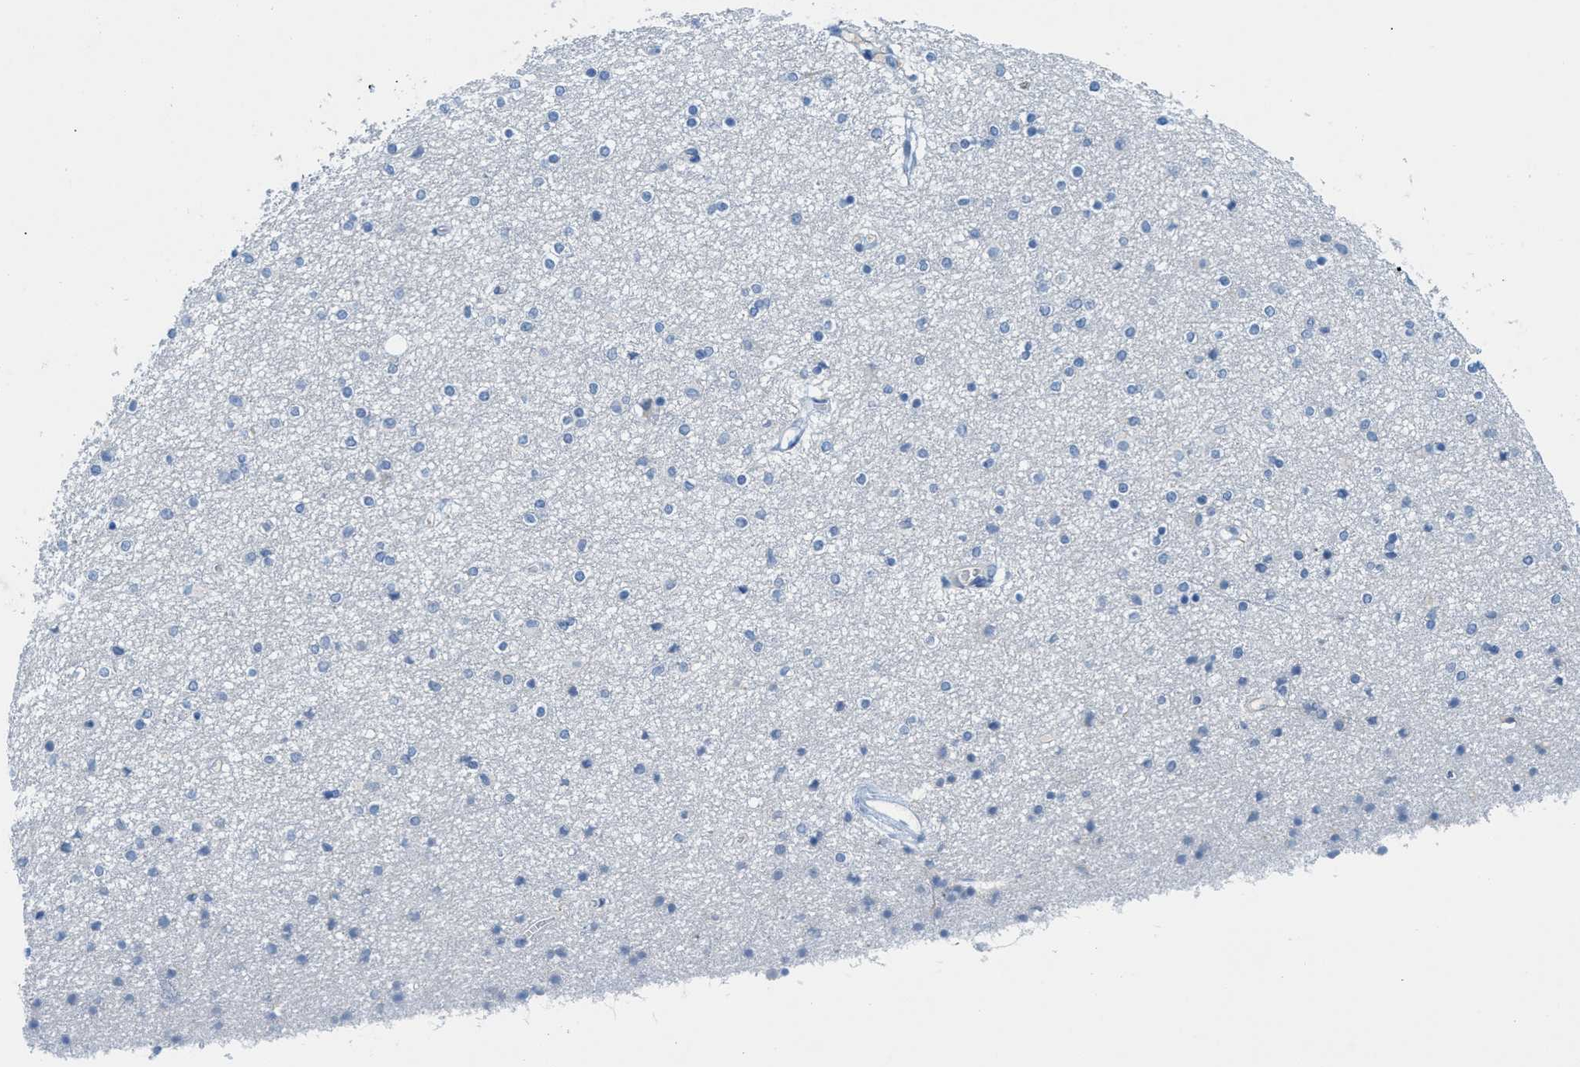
{"staining": {"intensity": "negative", "quantity": "none", "location": "none"}, "tissue": "caudate", "cell_type": "Glial cells", "image_type": "normal", "snomed": [{"axis": "morphology", "description": "Normal tissue, NOS"}, {"axis": "topography", "description": "Lateral ventricle wall"}], "caption": "Photomicrograph shows no protein positivity in glial cells of normal caudate.", "gene": "ORC6", "patient": {"sex": "female", "age": 54}}